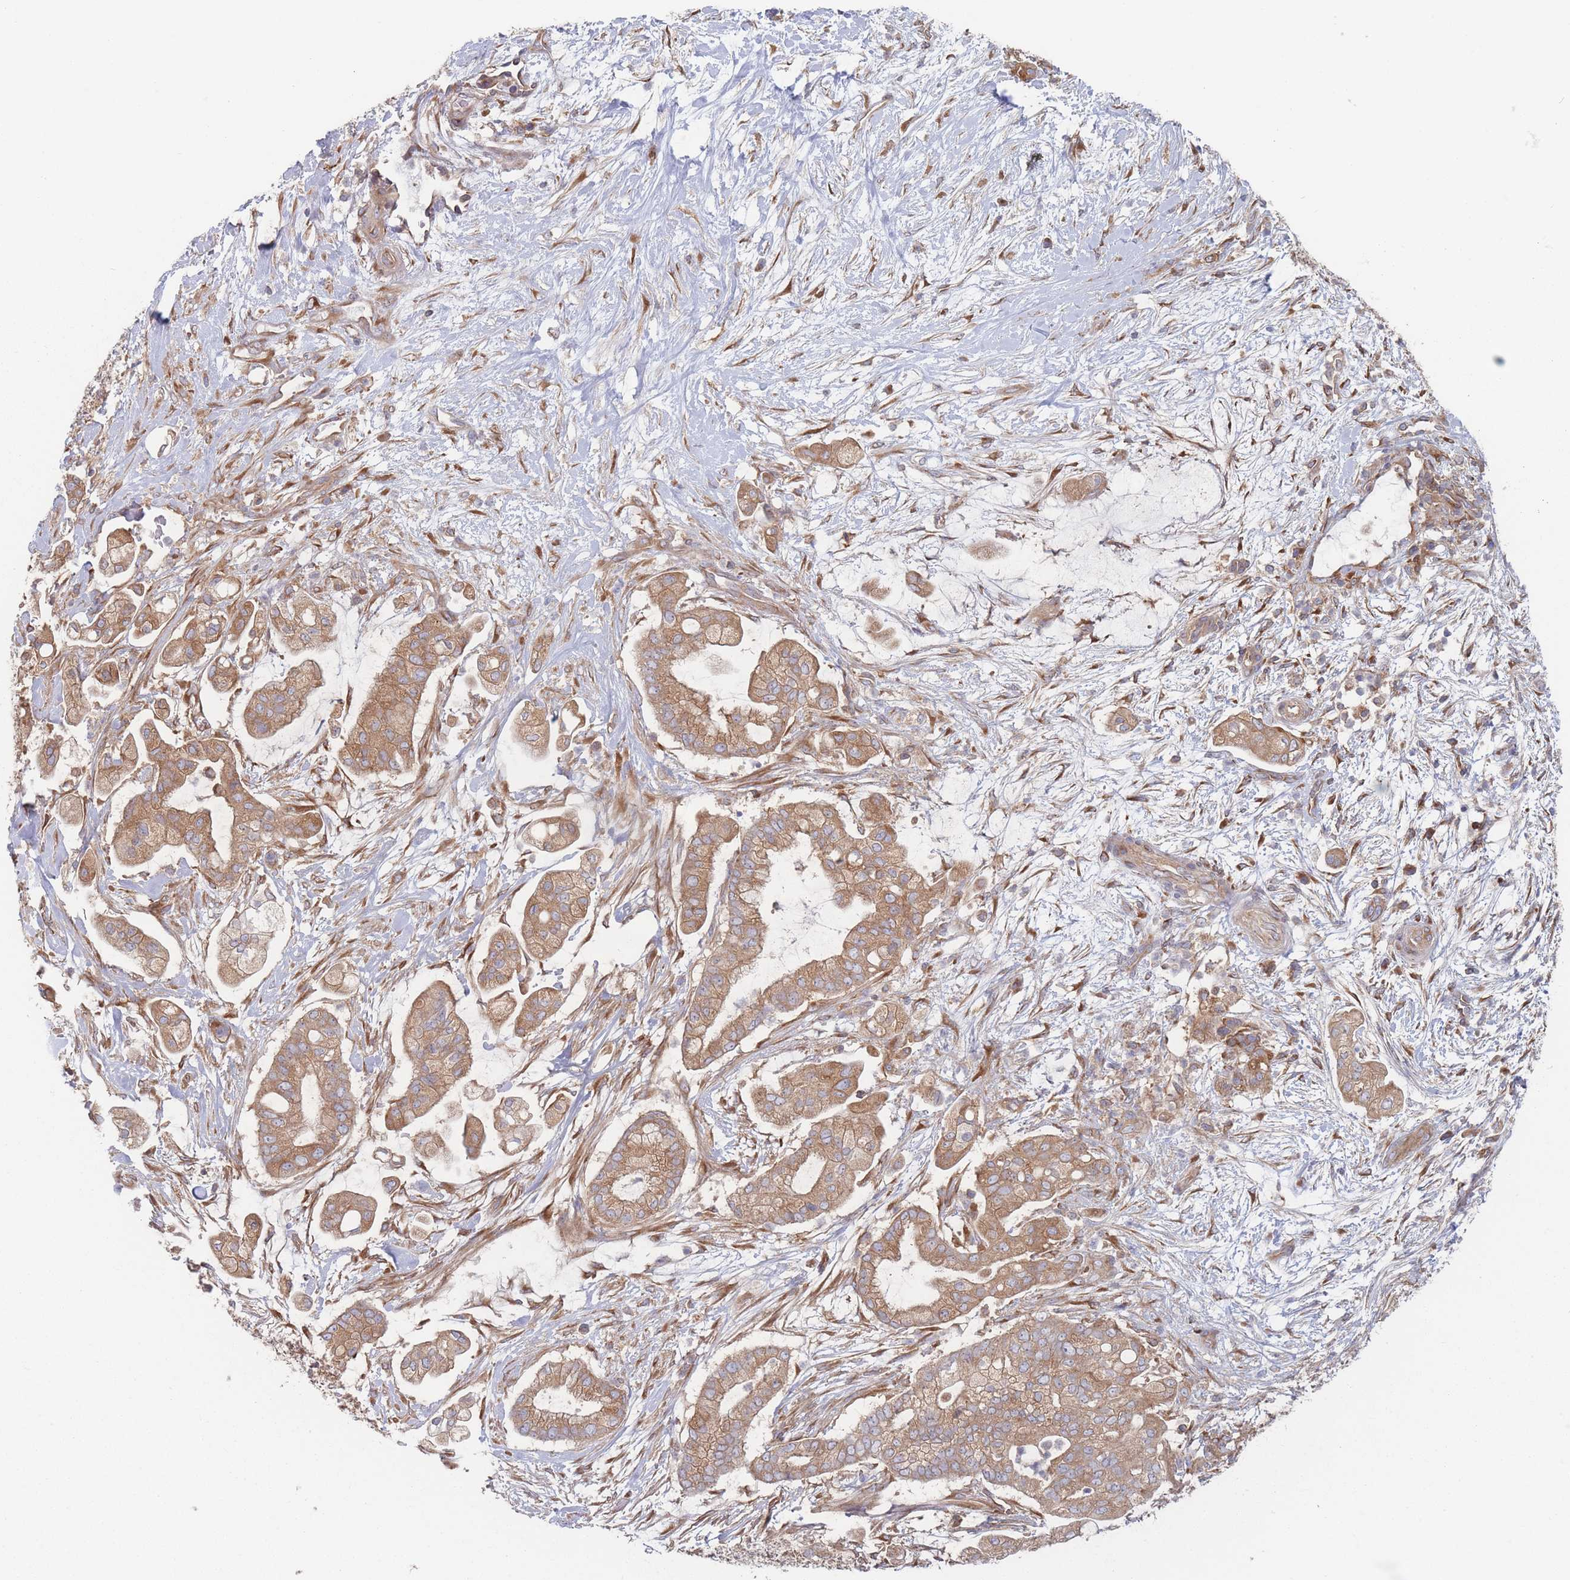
{"staining": {"intensity": "moderate", "quantity": ">75%", "location": "cytoplasmic/membranous"}, "tissue": "pancreatic cancer", "cell_type": "Tumor cells", "image_type": "cancer", "snomed": [{"axis": "morphology", "description": "Adenocarcinoma, NOS"}, {"axis": "topography", "description": "Pancreas"}], "caption": "IHC histopathology image of pancreatic adenocarcinoma stained for a protein (brown), which reveals medium levels of moderate cytoplasmic/membranous expression in about >75% of tumor cells.", "gene": "KDSR", "patient": {"sex": "female", "age": 69}}